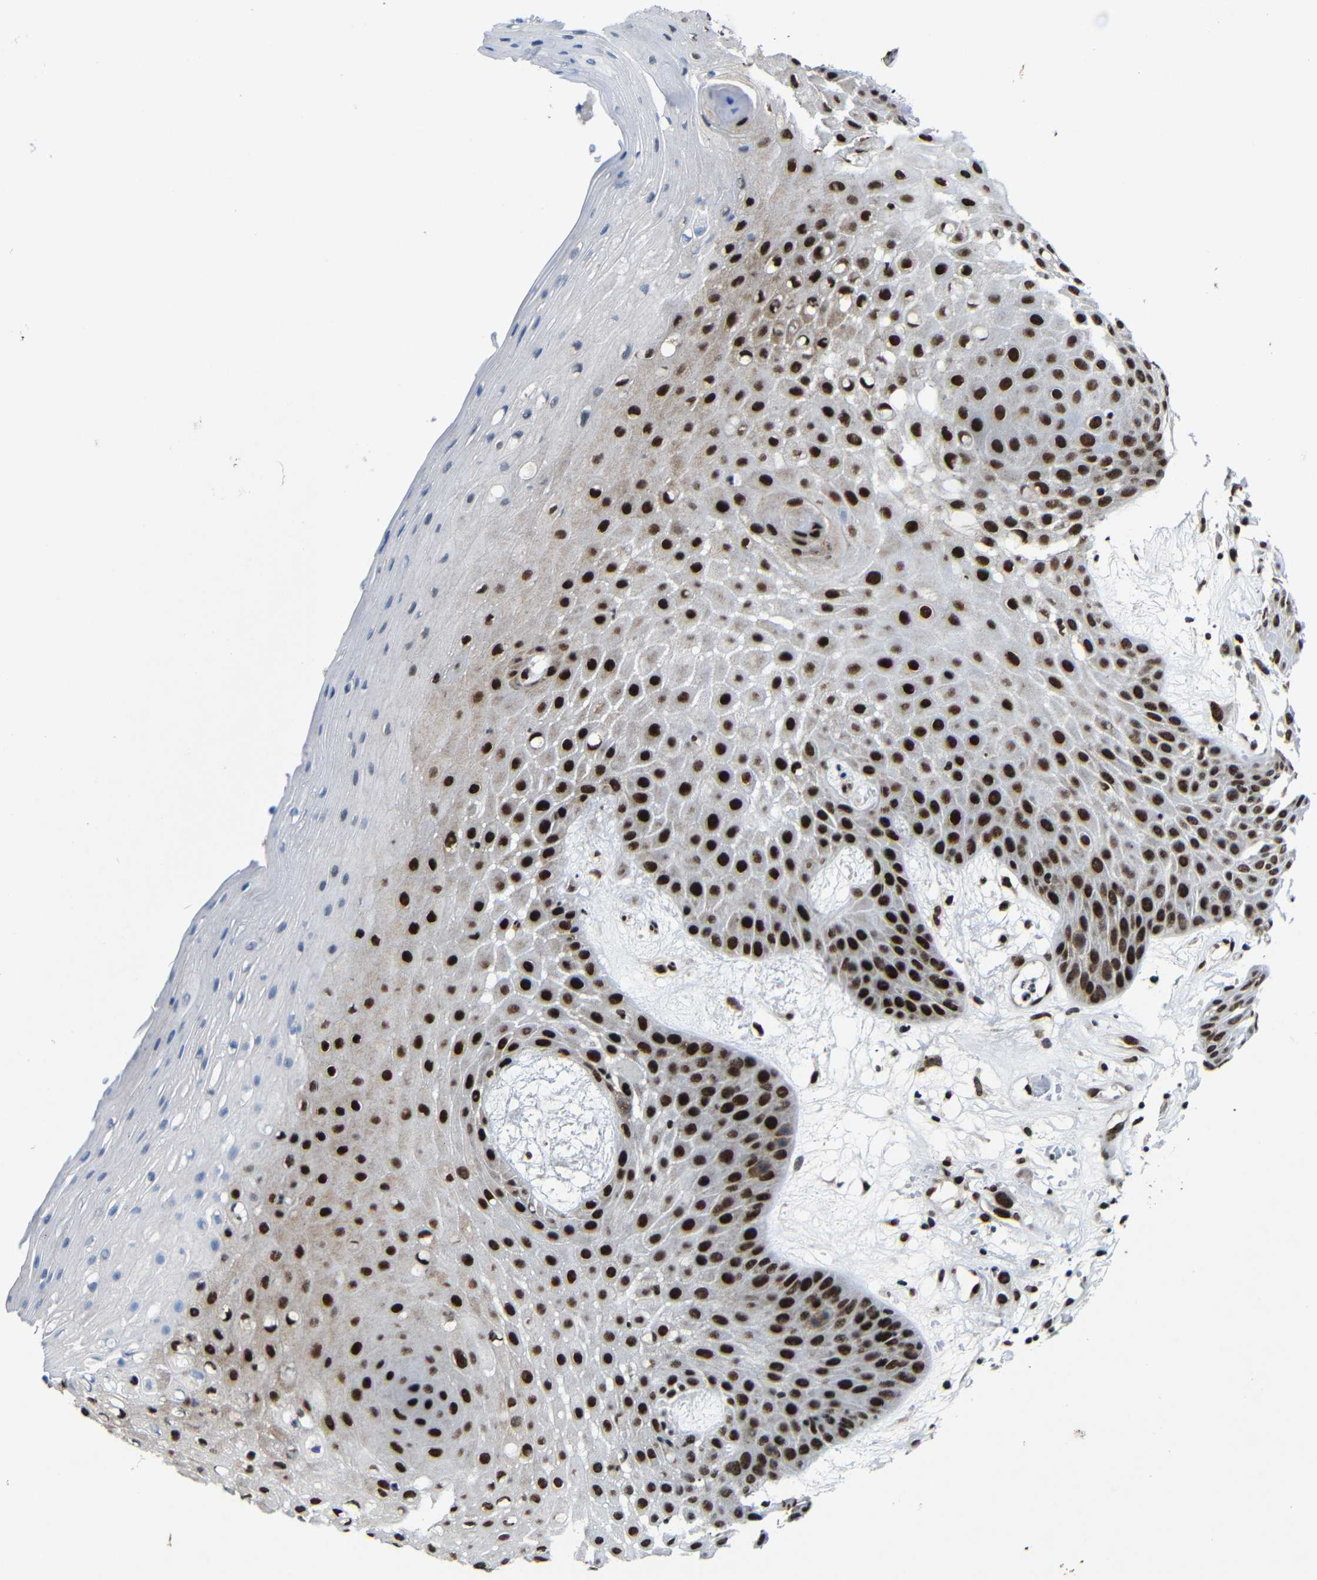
{"staining": {"intensity": "strong", "quantity": ">75%", "location": "nuclear"}, "tissue": "skin cancer", "cell_type": "Tumor cells", "image_type": "cancer", "snomed": [{"axis": "morphology", "description": "Squamous cell carcinoma, NOS"}, {"axis": "topography", "description": "Skin"}], "caption": "Immunohistochemistry (IHC) photomicrograph of neoplastic tissue: skin cancer (squamous cell carcinoma) stained using immunohistochemistry (IHC) shows high levels of strong protein expression localized specifically in the nuclear of tumor cells, appearing as a nuclear brown color.", "gene": "PTBP1", "patient": {"sex": "male", "age": 65}}